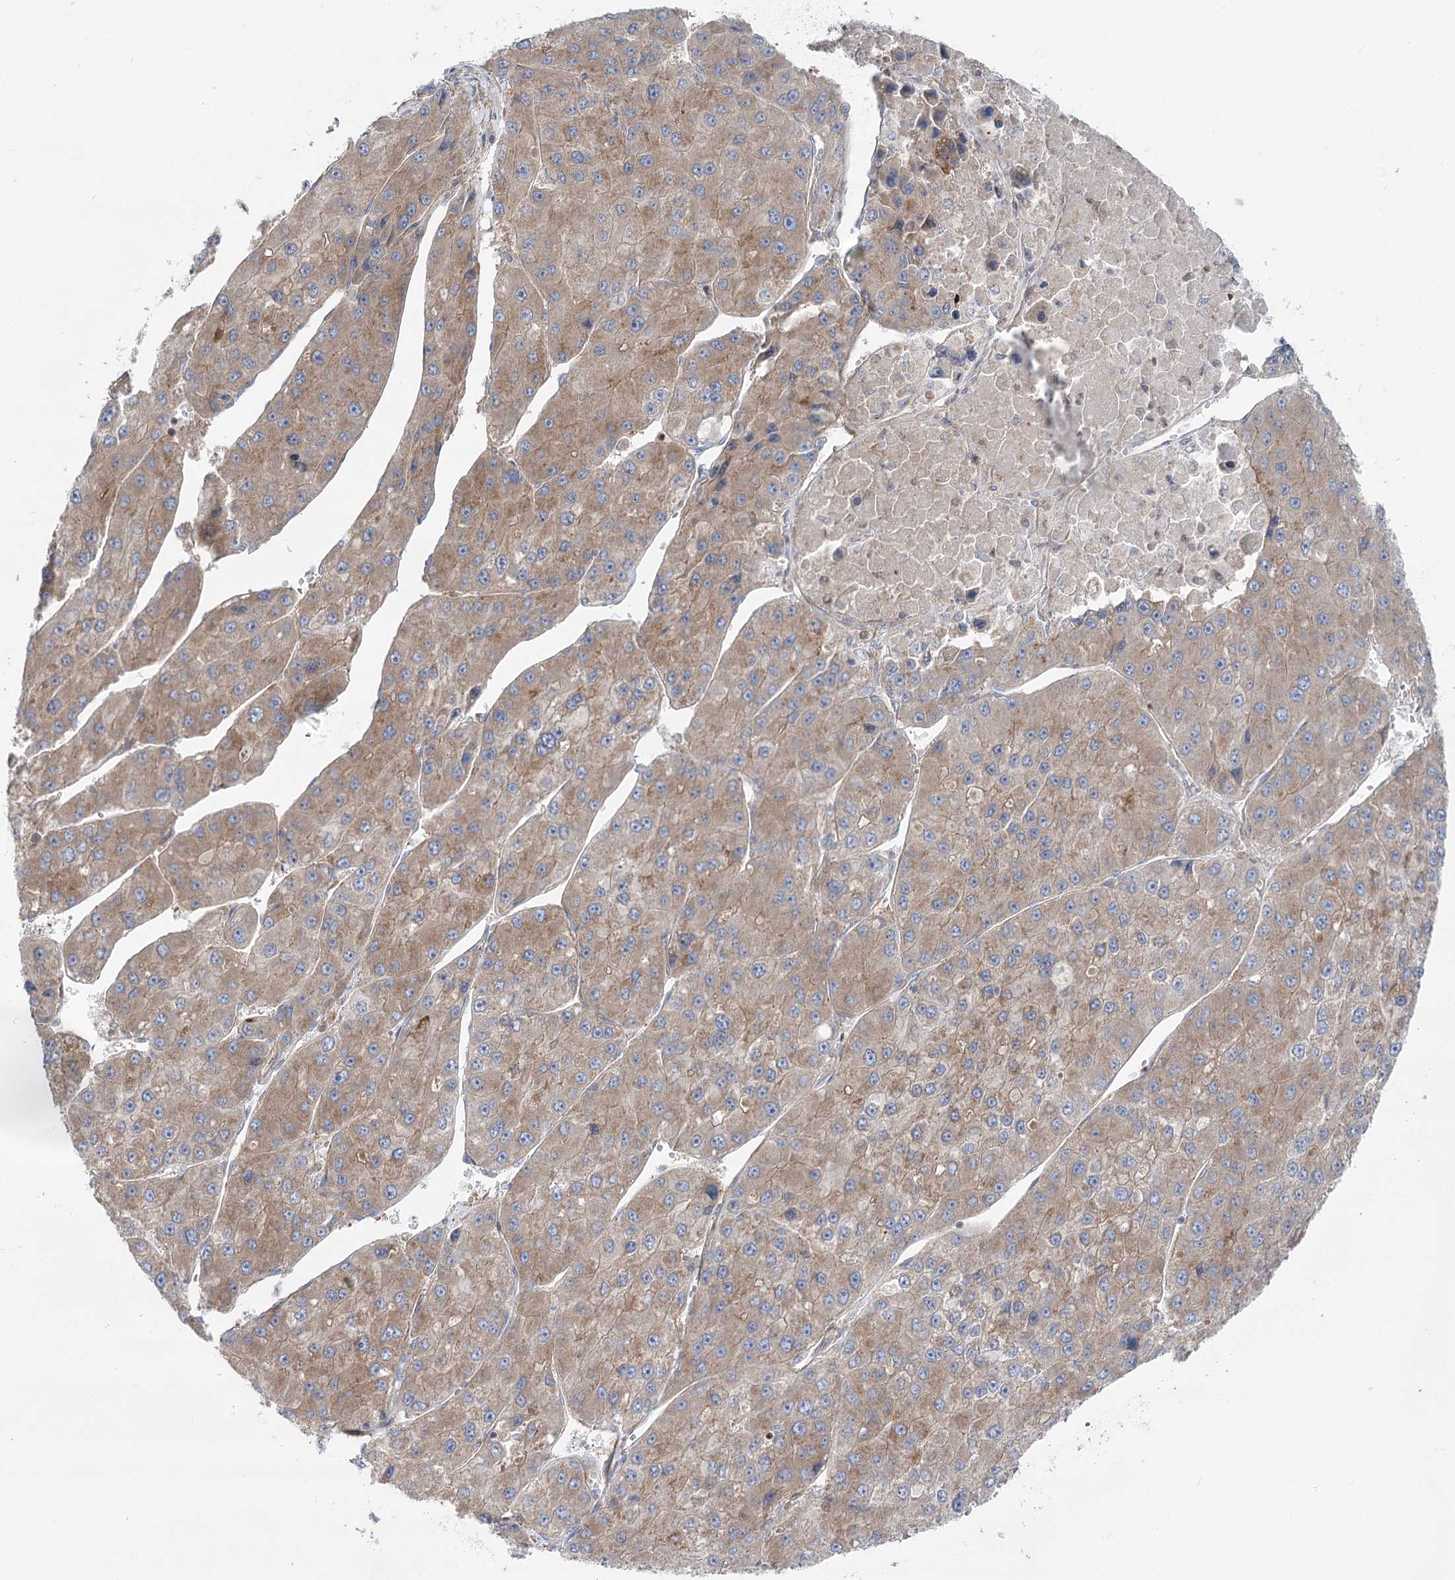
{"staining": {"intensity": "moderate", "quantity": ">75%", "location": "cytoplasmic/membranous"}, "tissue": "liver cancer", "cell_type": "Tumor cells", "image_type": "cancer", "snomed": [{"axis": "morphology", "description": "Carcinoma, Hepatocellular, NOS"}, {"axis": "topography", "description": "Liver"}], "caption": "An image of human liver hepatocellular carcinoma stained for a protein demonstrates moderate cytoplasmic/membranous brown staining in tumor cells. (DAB IHC with brightfield microscopy, high magnification).", "gene": "SCN11A", "patient": {"sex": "female", "age": 73}}